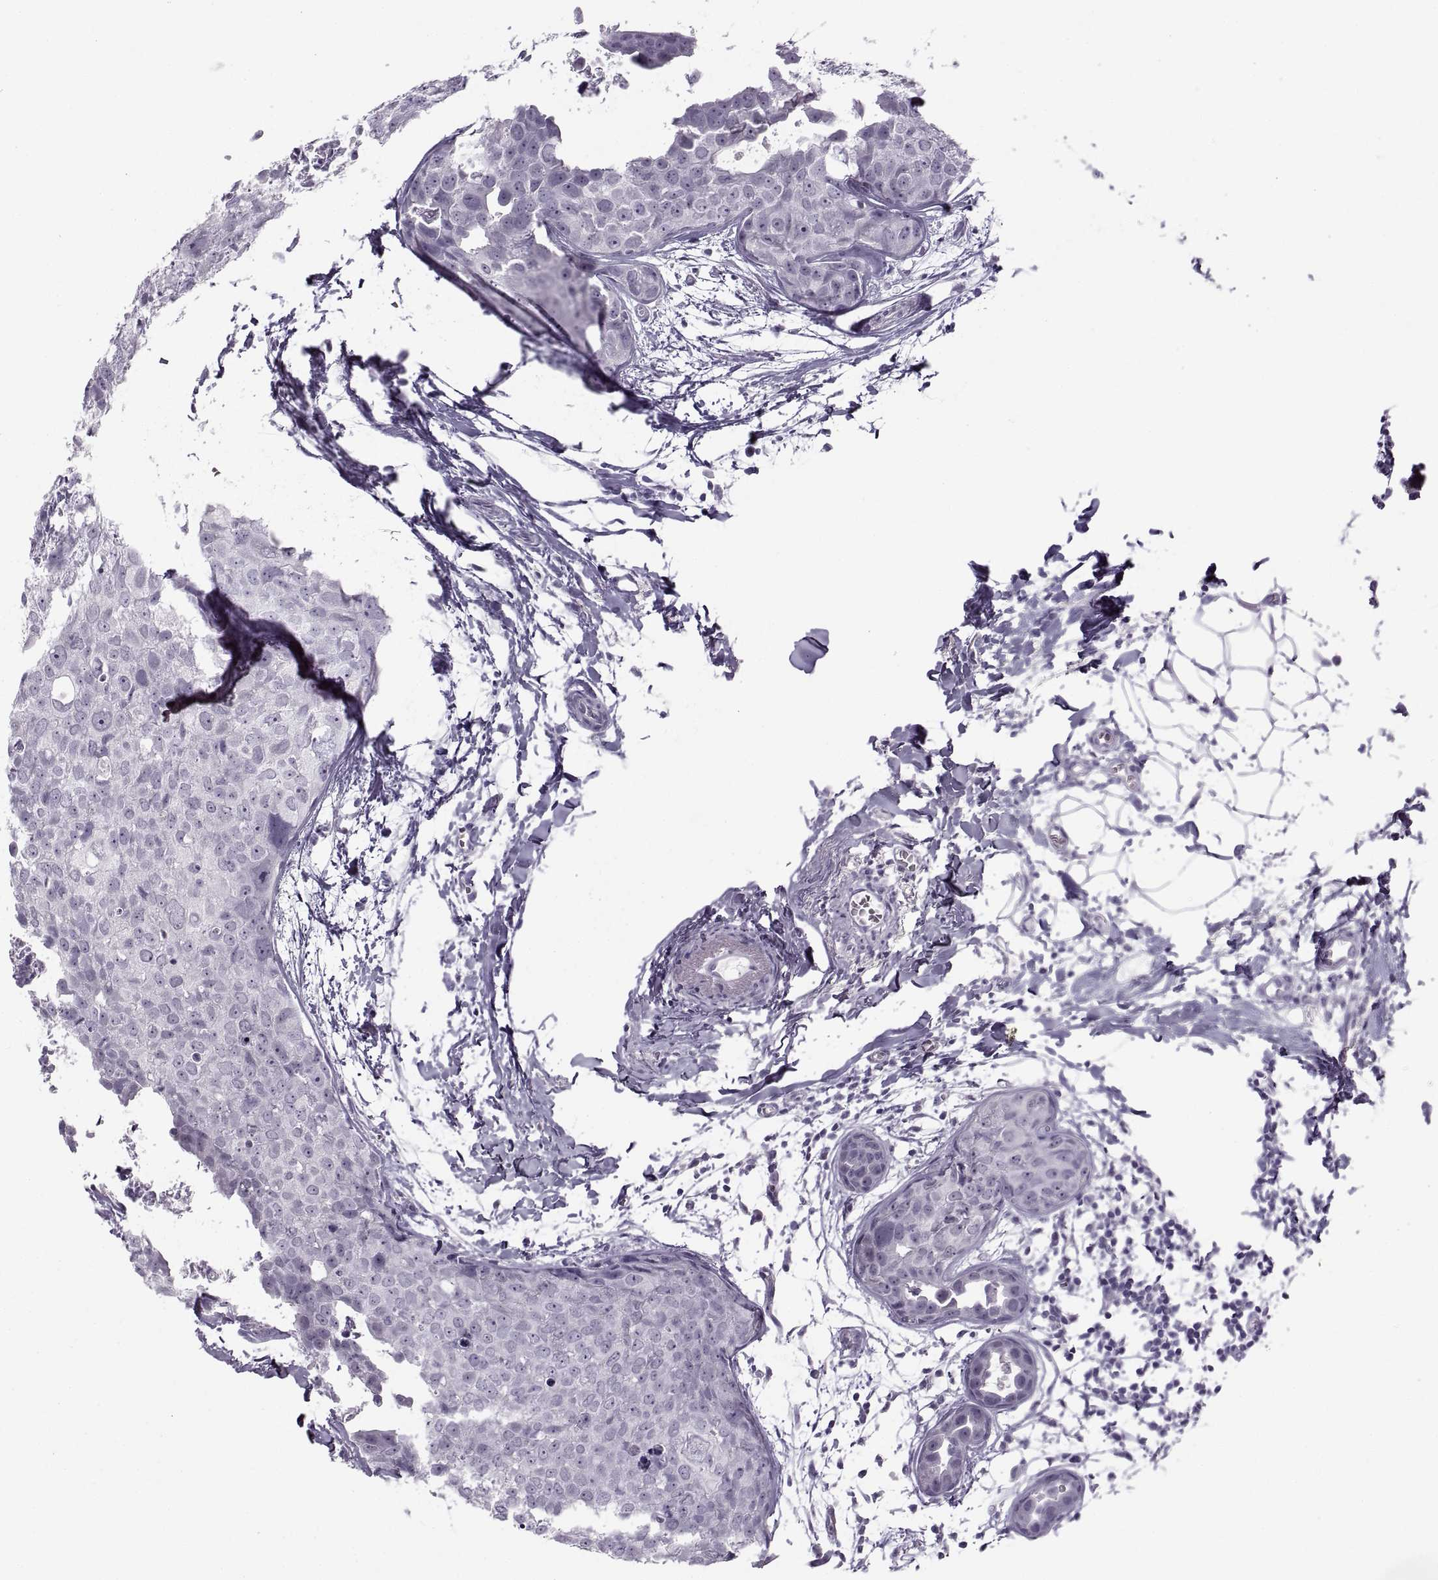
{"staining": {"intensity": "negative", "quantity": "none", "location": "none"}, "tissue": "breast cancer", "cell_type": "Tumor cells", "image_type": "cancer", "snomed": [{"axis": "morphology", "description": "Duct carcinoma"}, {"axis": "topography", "description": "Breast"}], "caption": "High magnification brightfield microscopy of breast intraductal carcinoma stained with DAB (3,3'-diaminobenzidine) (brown) and counterstained with hematoxylin (blue): tumor cells show no significant expression.", "gene": "C3orf22", "patient": {"sex": "female", "age": 38}}